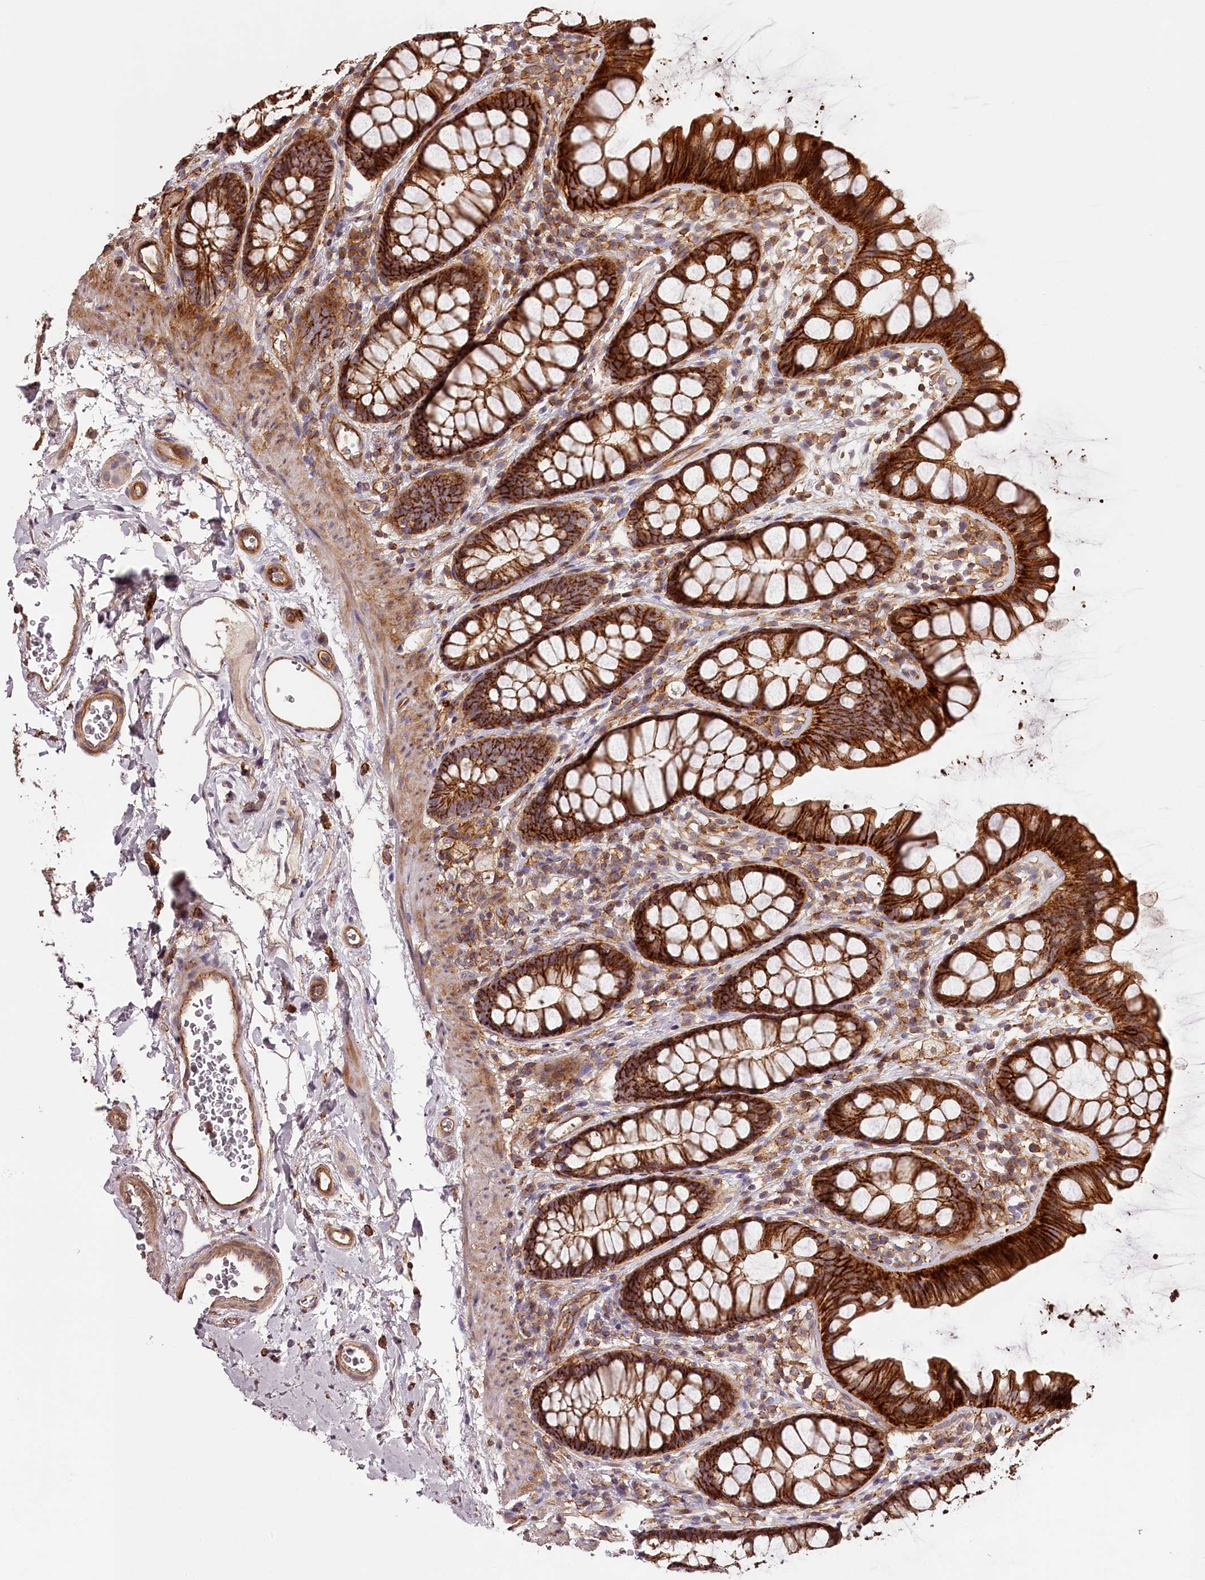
{"staining": {"intensity": "strong", "quantity": ">75%", "location": "cytoplasmic/membranous"}, "tissue": "rectum", "cell_type": "Glandular cells", "image_type": "normal", "snomed": [{"axis": "morphology", "description": "Normal tissue, NOS"}, {"axis": "topography", "description": "Rectum"}], "caption": "This micrograph exhibits immunohistochemistry staining of benign human rectum, with high strong cytoplasmic/membranous staining in about >75% of glandular cells.", "gene": "KIF14", "patient": {"sex": "female", "age": 65}}